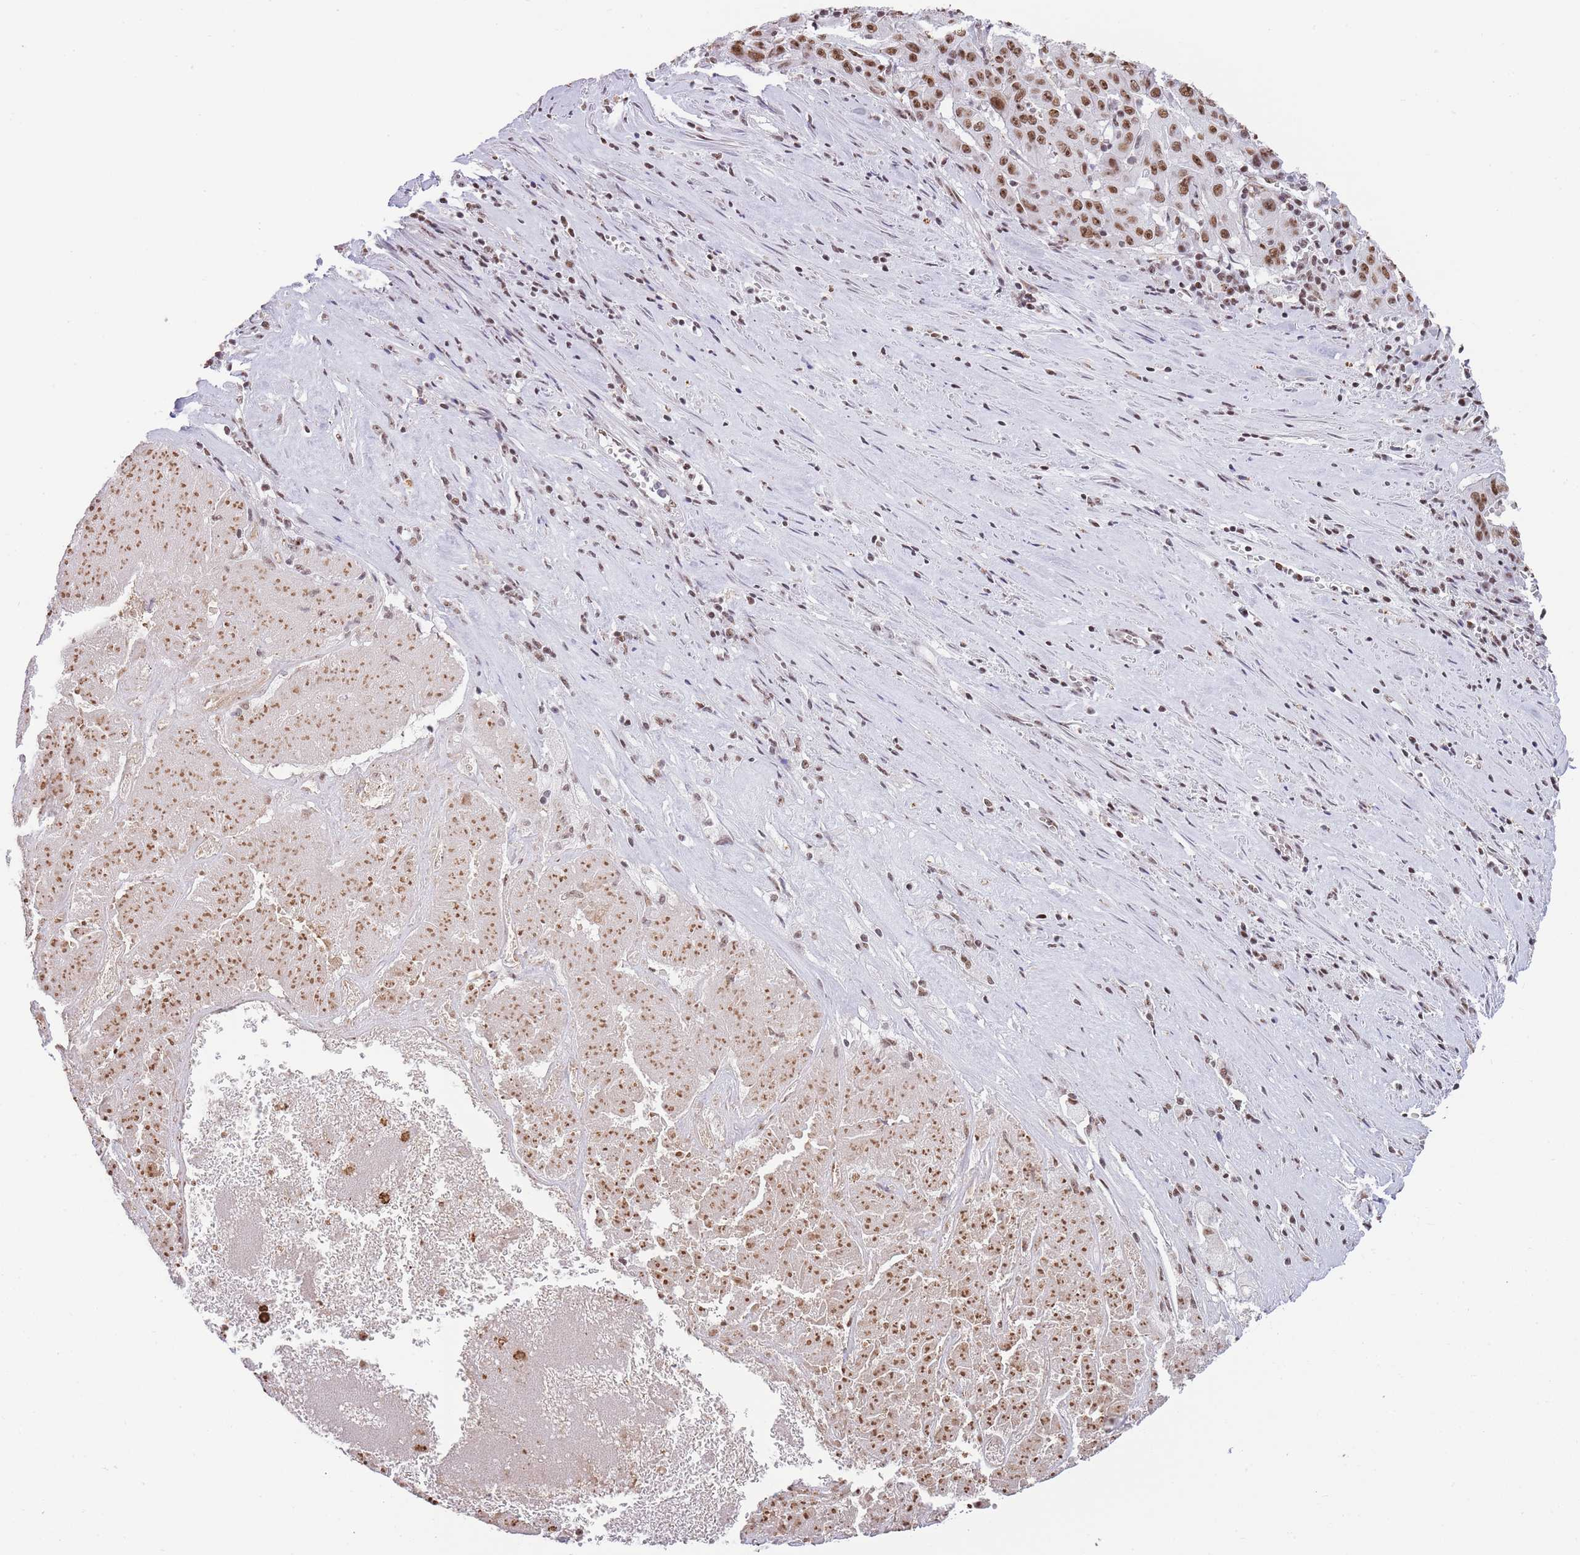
{"staining": {"intensity": "moderate", "quantity": ">75%", "location": "nuclear"}, "tissue": "pancreatic cancer", "cell_type": "Tumor cells", "image_type": "cancer", "snomed": [{"axis": "morphology", "description": "Adenocarcinoma, NOS"}, {"axis": "topography", "description": "Pancreas"}], "caption": "About >75% of tumor cells in pancreatic adenocarcinoma demonstrate moderate nuclear protein positivity as visualized by brown immunohistochemical staining.", "gene": "EVC2", "patient": {"sex": "male", "age": 63}}